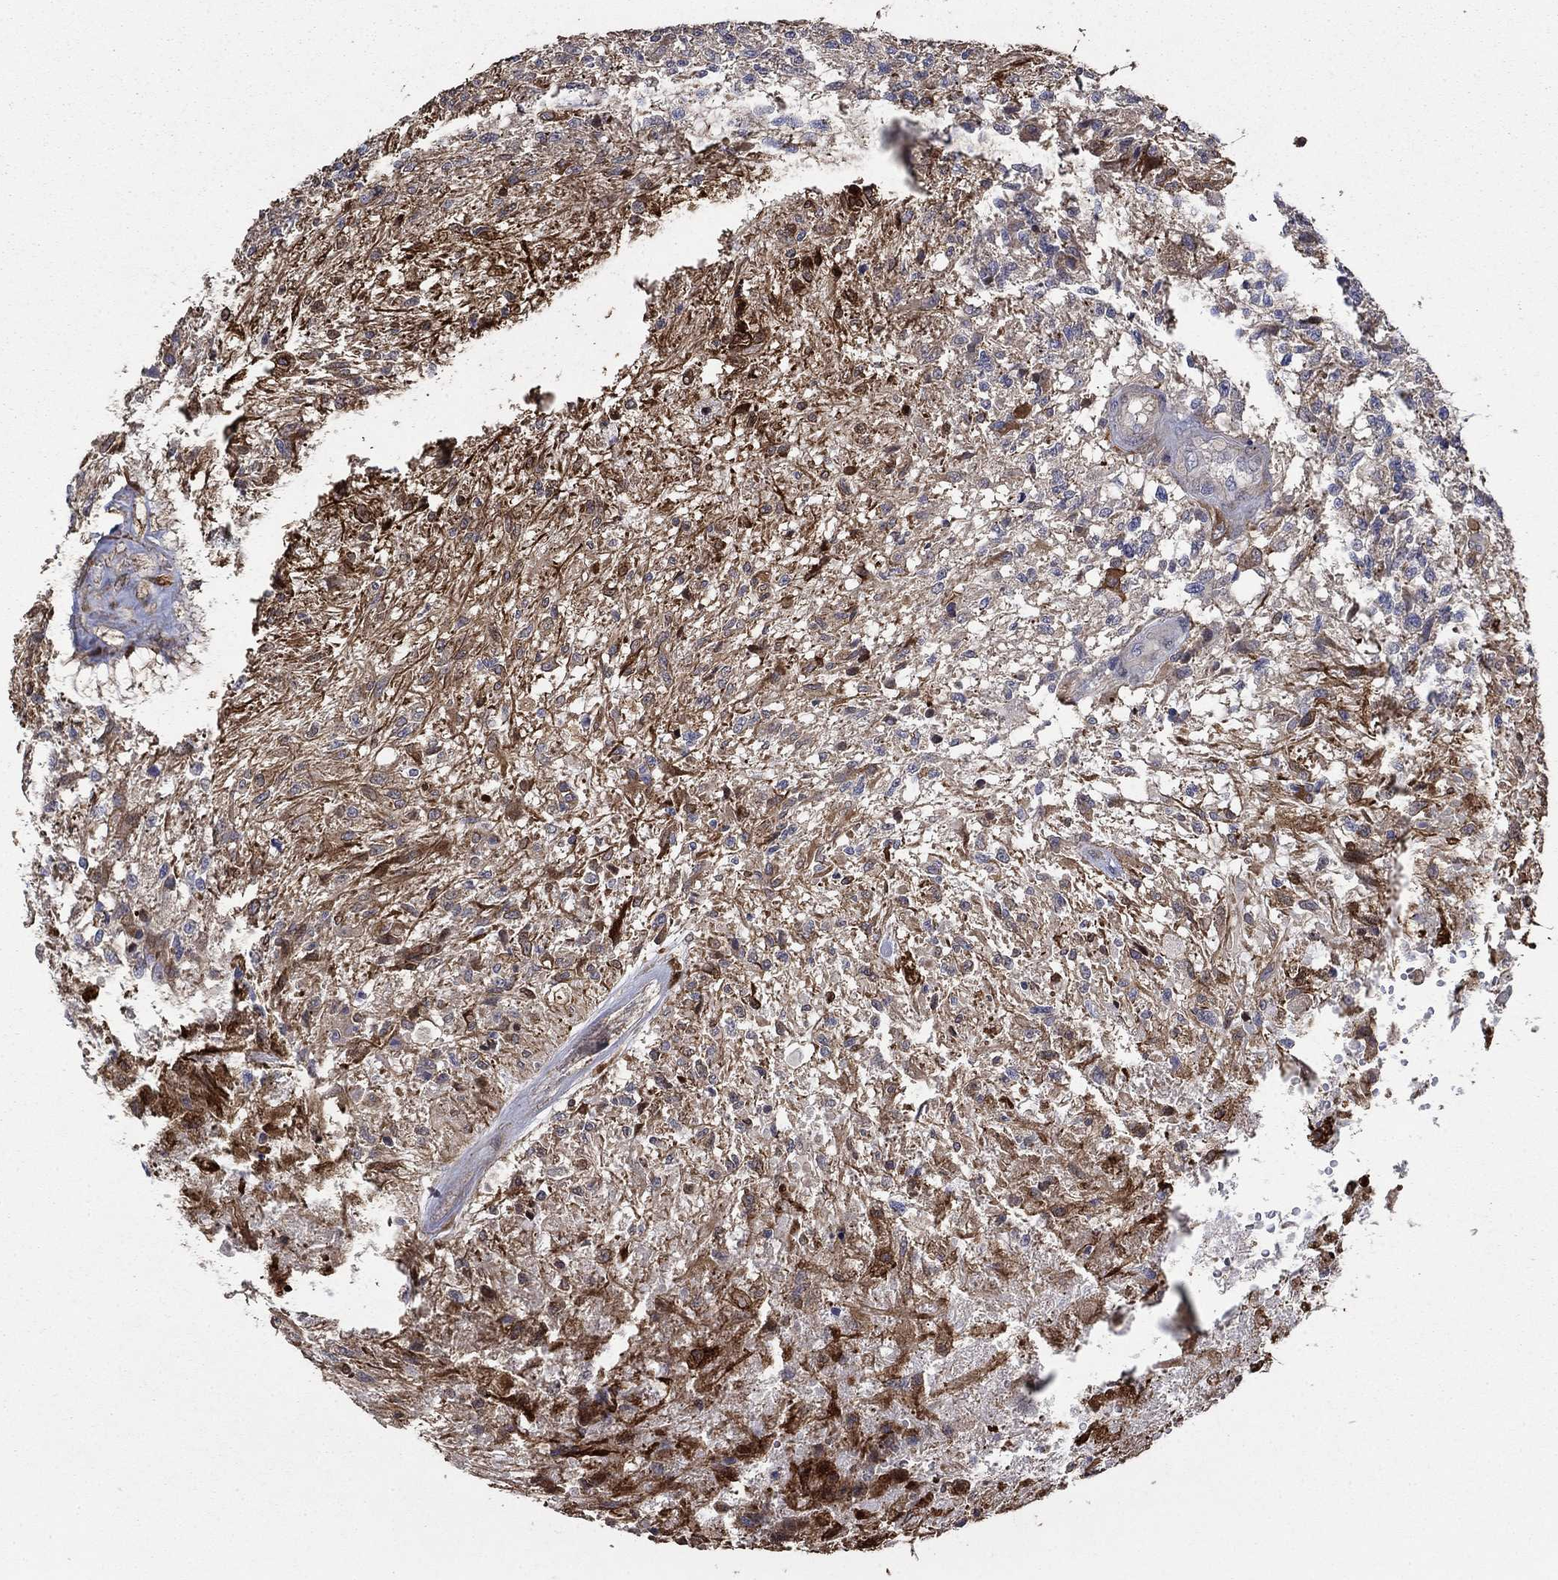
{"staining": {"intensity": "strong", "quantity": "25%-75%", "location": "cytoplasmic/membranous"}, "tissue": "glioma", "cell_type": "Tumor cells", "image_type": "cancer", "snomed": [{"axis": "morphology", "description": "Glioma, malignant, High grade"}, {"axis": "topography", "description": "Brain"}], "caption": "Brown immunohistochemical staining in human glioma exhibits strong cytoplasmic/membranous staining in about 25%-75% of tumor cells. (Brightfield microscopy of DAB IHC at high magnification).", "gene": "DVL1", "patient": {"sex": "male", "age": 56}}